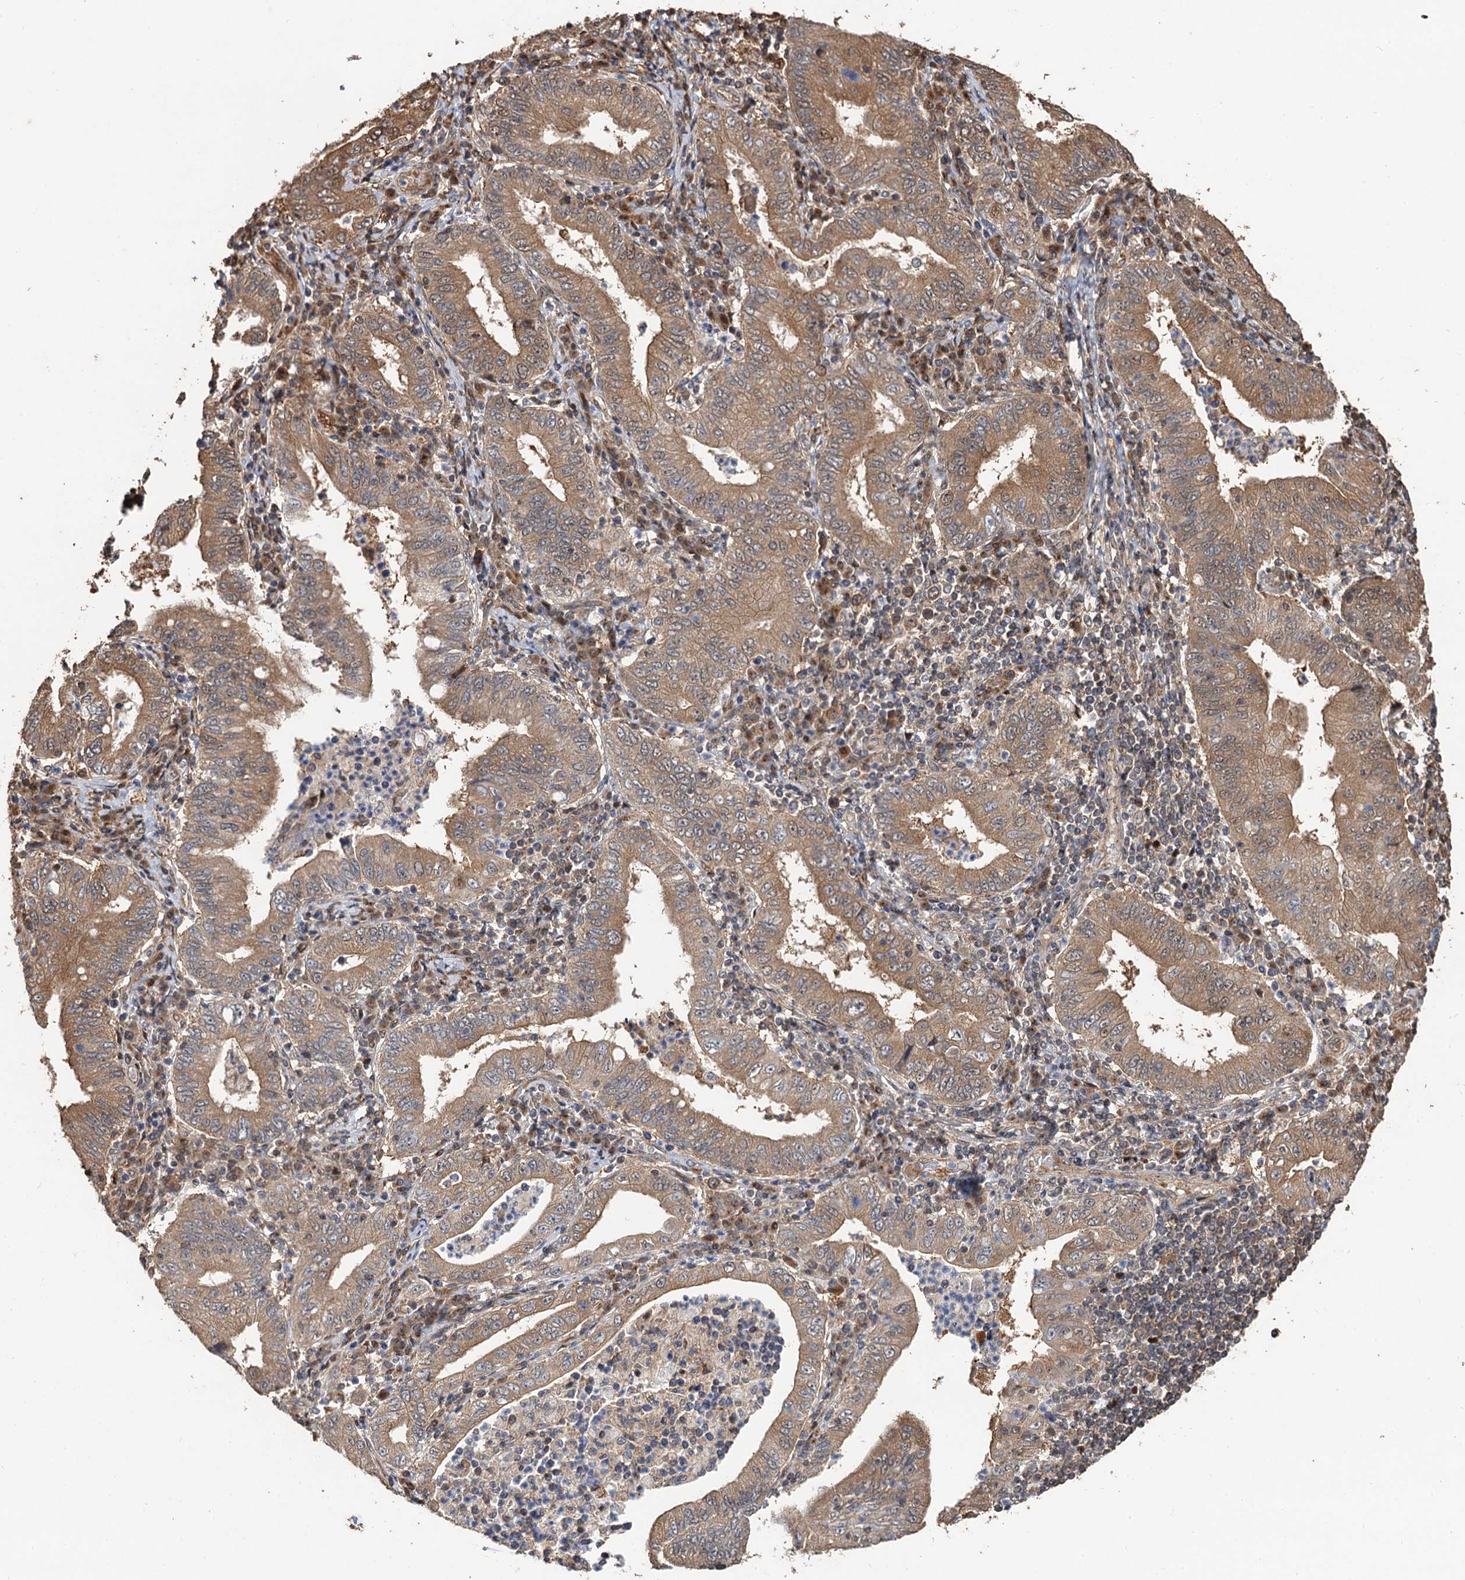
{"staining": {"intensity": "moderate", "quantity": ">75%", "location": "cytoplasmic/membranous"}, "tissue": "stomach cancer", "cell_type": "Tumor cells", "image_type": "cancer", "snomed": [{"axis": "morphology", "description": "Normal tissue, NOS"}, {"axis": "morphology", "description": "Adenocarcinoma, NOS"}, {"axis": "topography", "description": "Esophagus"}, {"axis": "topography", "description": "Stomach, upper"}, {"axis": "topography", "description": "Peripheral nerve tissue"}], "caption": "Adenocarcinoma (stomach) stained with a brown dye reveals moderate cytoplasmic/membranous positive staining in about >75% of tumor cells.", "gene": "DEXI", "patient": {"sex": "male", "age": 62}}